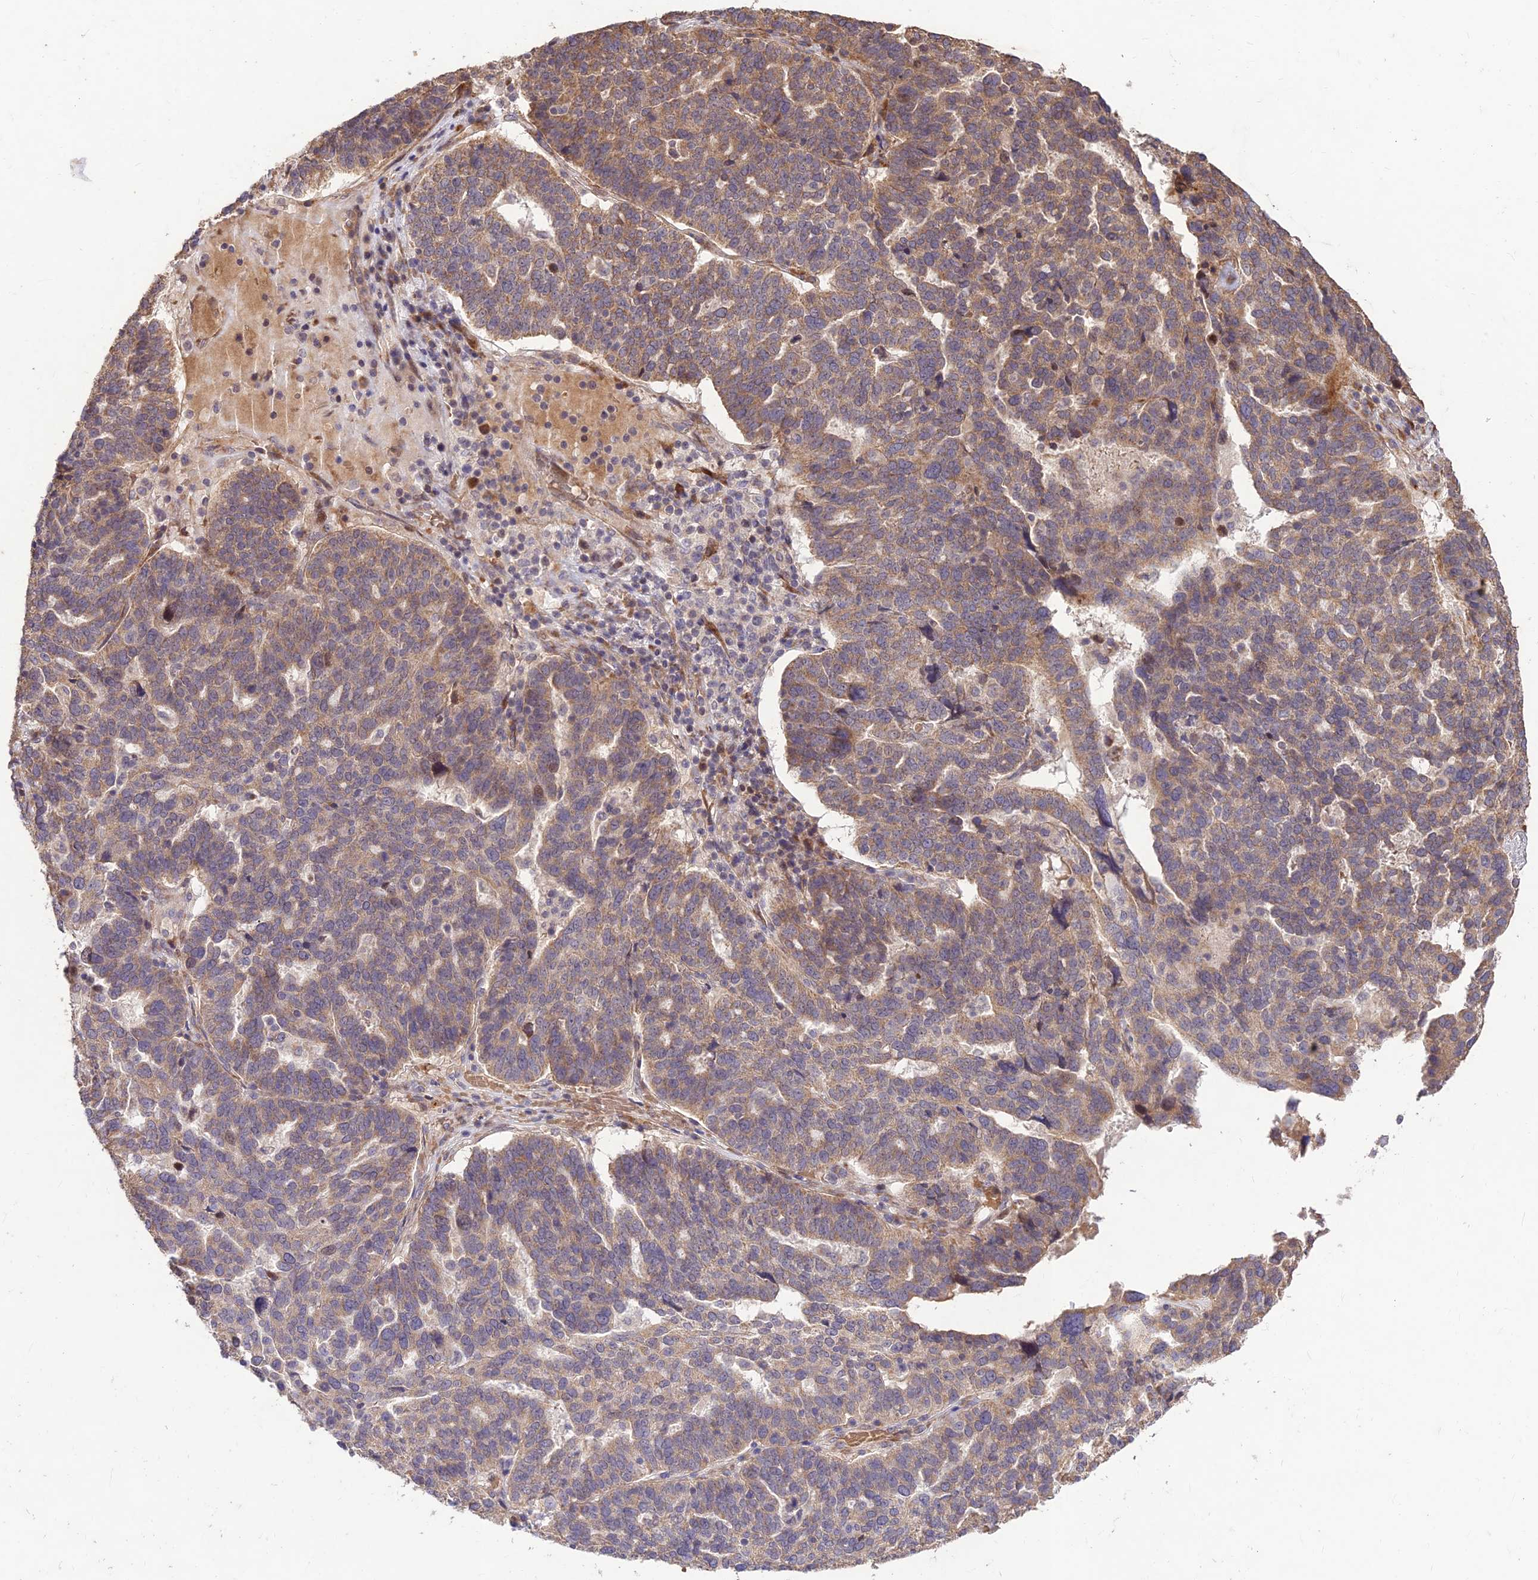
{"staining": {"intensity": "weak", "quantity": ">75%", "location": "cytoplasmic/membranous"}, "tissue": "ovarian cancer", "cell_type": "Tumor cells", "image_type": "cancer", "snomed": [{"axis": "morphology", "description": "Cystadenocarcinoma, serous, NOS"}, {"axis": "topography", "description": "Ovary"}], "caption": "The photomicrograph demonstrates a brown stain indicating the presence of a protein in the cytoplasmic/membranous of tumor cells in serous cystadenocarcinoma (ovarian).", "gene": "PPP1R11", "patient": {"sex": "female", "age": 59}}